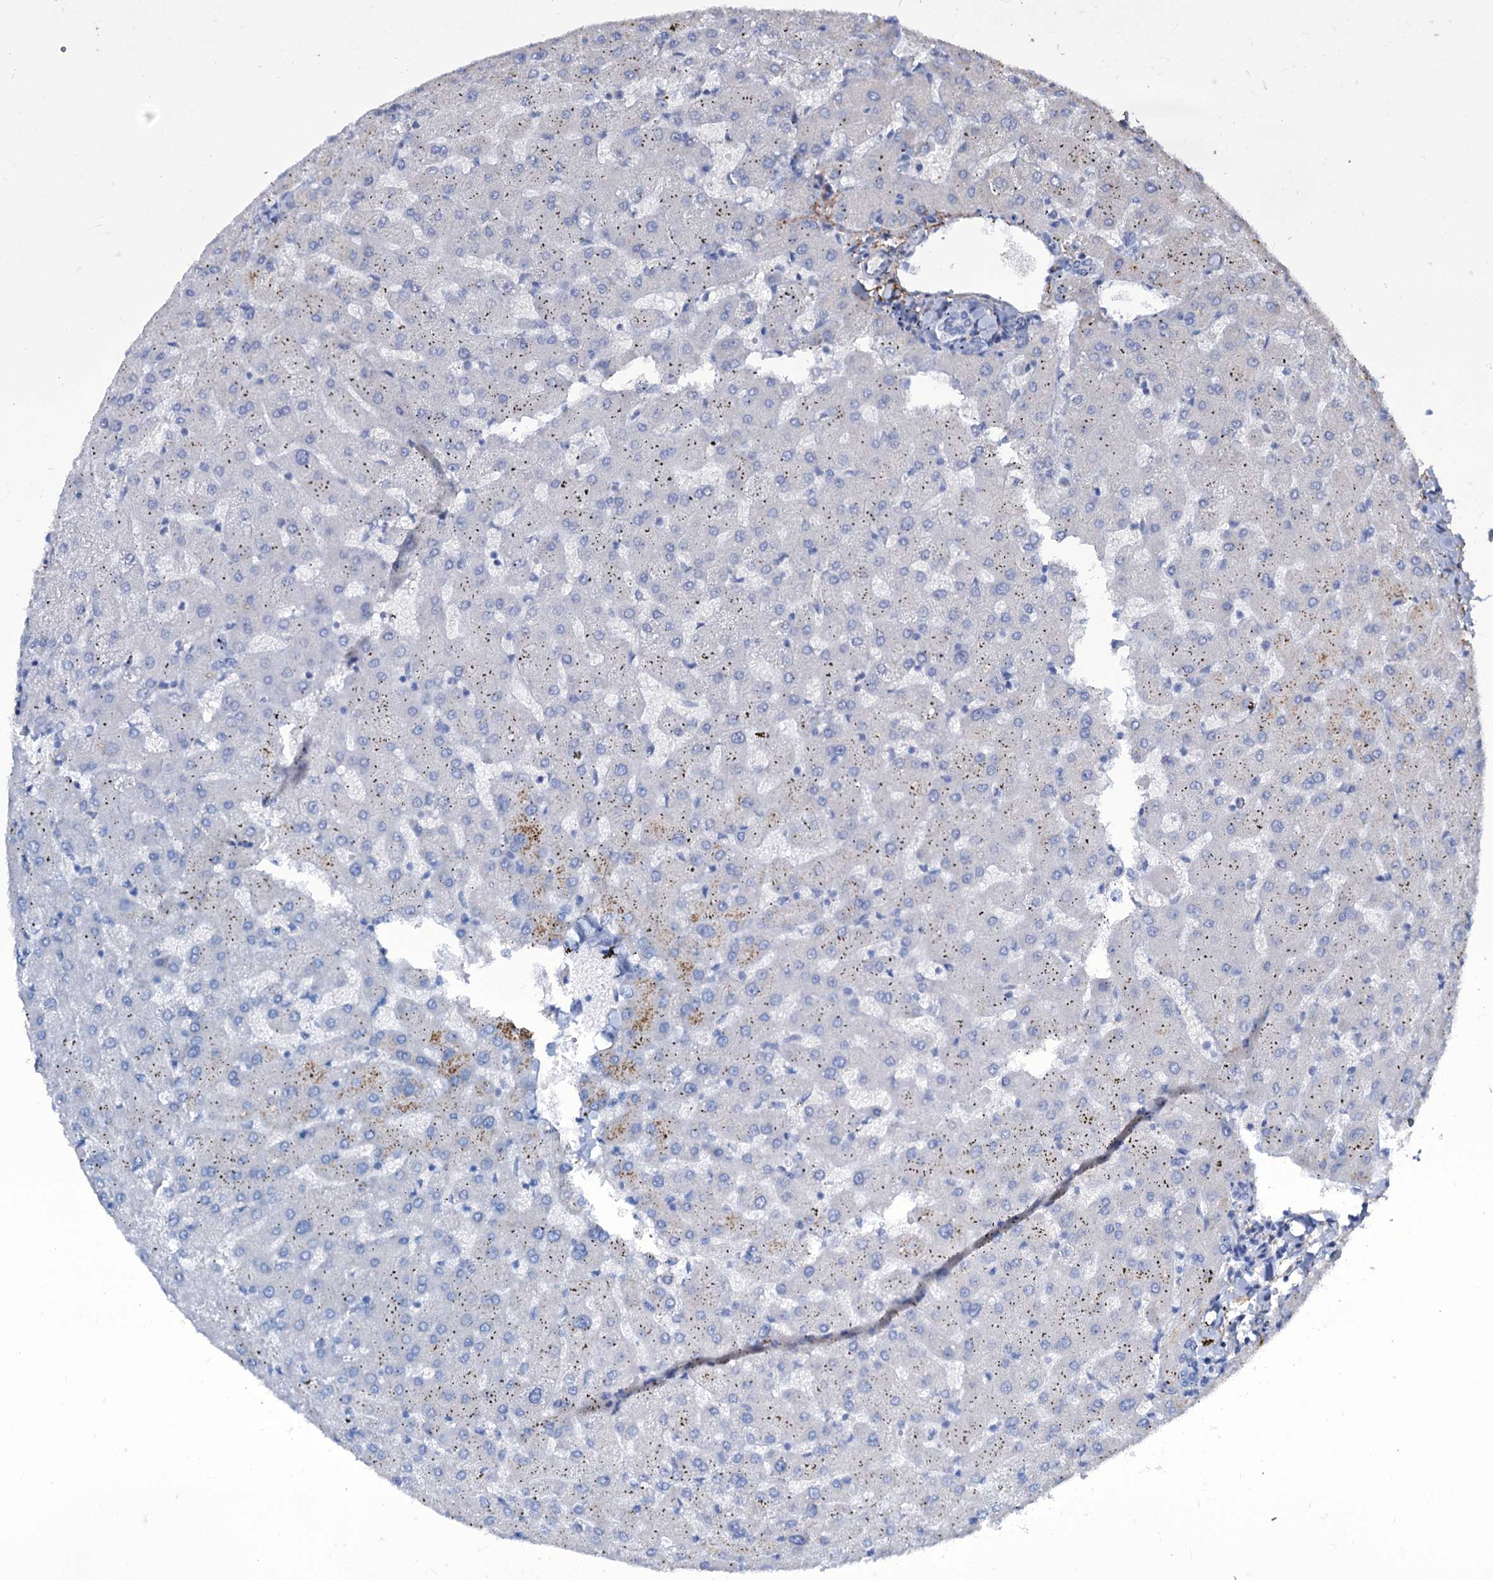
{"staining": {"intensity": "negative", "quantity": "none", "location": "none"}, "tissue": "liver", "cell_type": "Cholangiocytes", "image_type": "normal", "snomed": [{"axis": "morphology", "description": "Normal tissue, NOS"}, {"axis": "topography", "description": "Liver"}], "caption": "The immunohistochemistry (IHC) histopathology image has no significant staining in cholangiocytes of liver. (DAB (3,3'-diaminobenzidine) IHC with hematoxylin counter stain).", "gene": "URAD", "patient": {"sex": "female", "age": 63}}